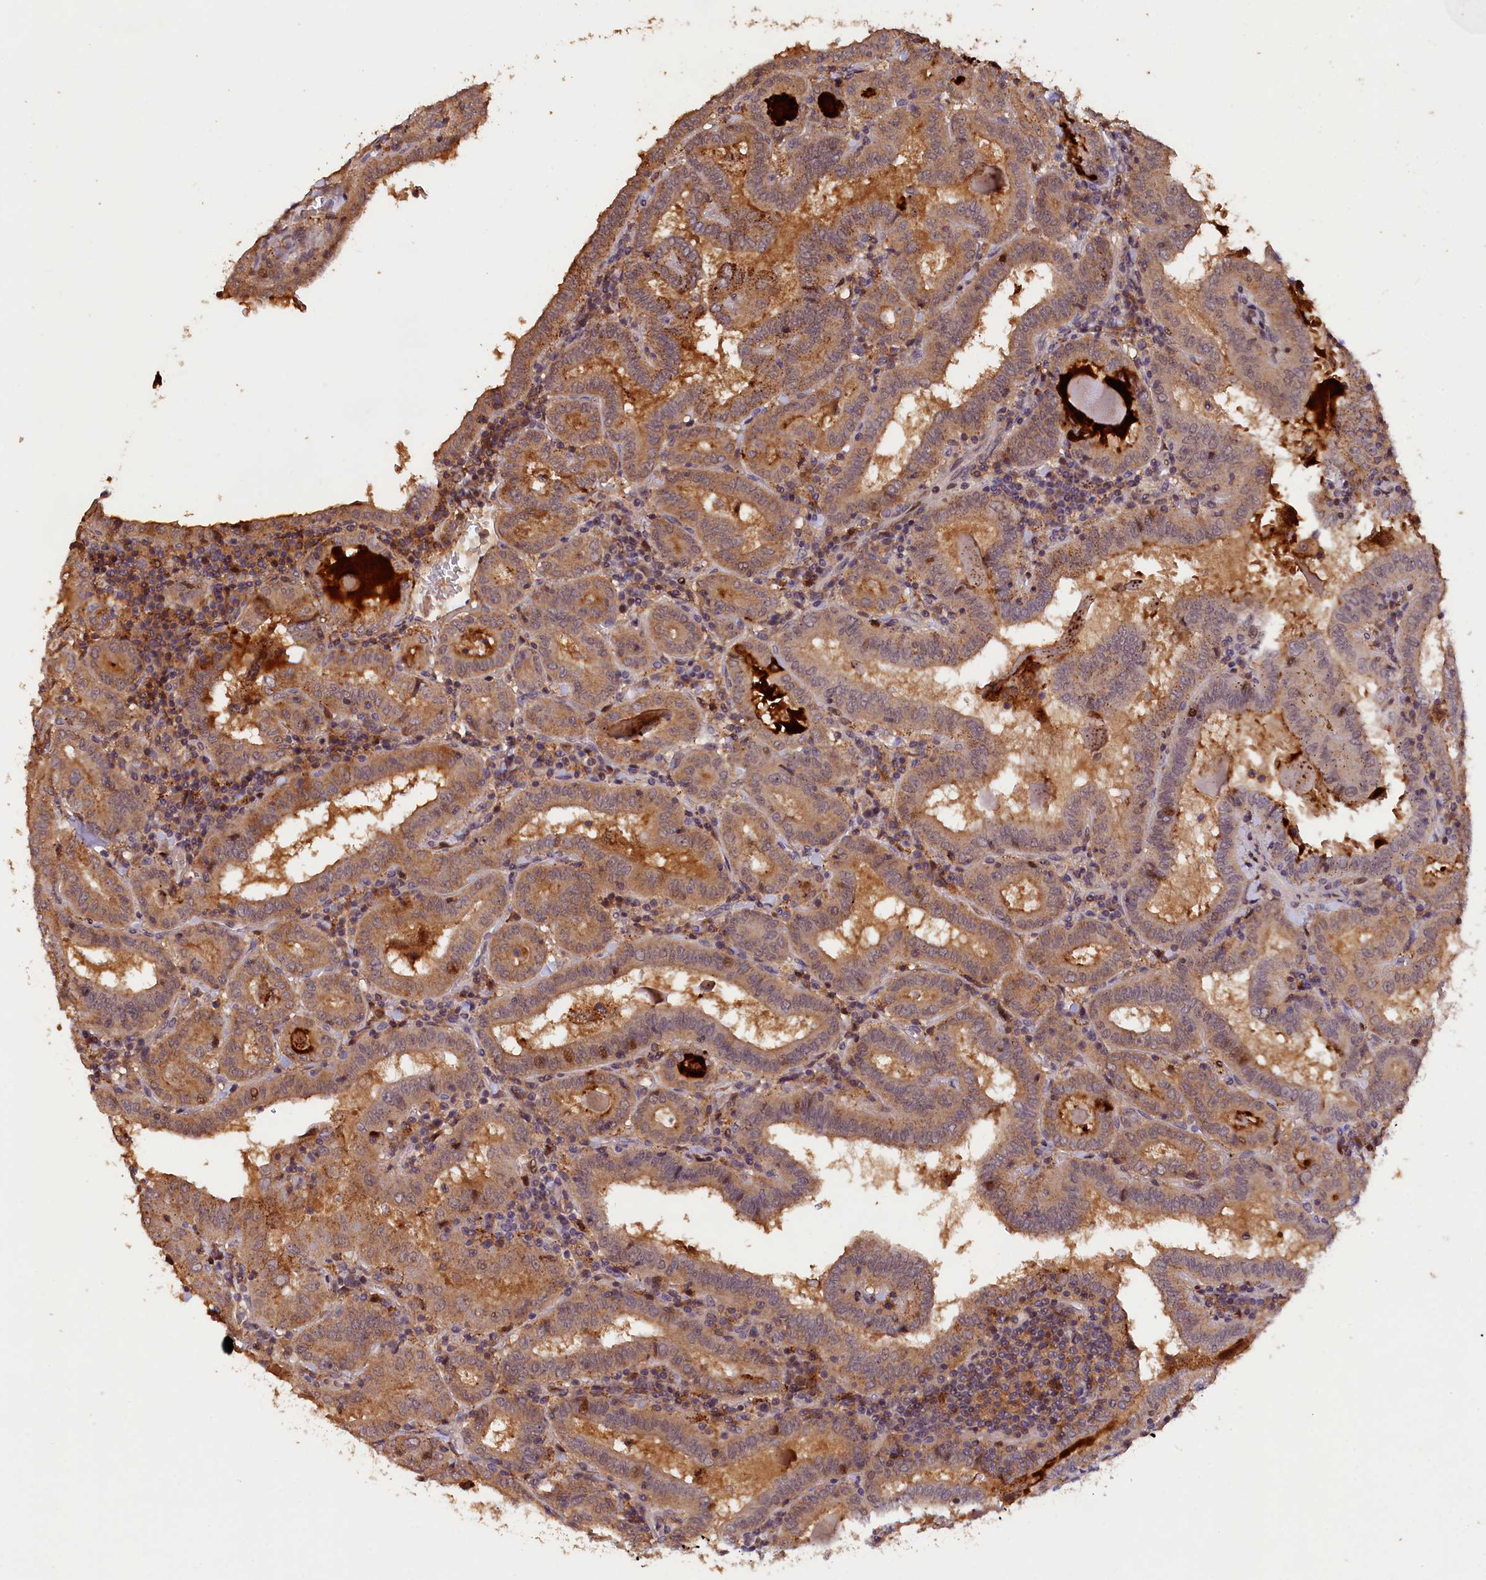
{"staining": {"intensity": "moderate", "quantity": ">75%", "location": "cytoplasmic/membranous"}, "tissue": "thyroid cancer", "cell_type": "Tumor cells", "image_type": "cancer", "snomed": [{"axis": "morphology", "description": "Papillary adenocarcinoma, NOS"}, {"axis": "topography", "description": "Thyroid gland"}], "caption": "Immunohistochemistry image of neoplastic tissue: thyroid cancer (papillary adenocarcinoma) stained using immunohistochemistry (IHC) demonstrates medium levels of moderate protein expression localized specifically in the cytoplasmic/membranous of tumor cells, appearing as a cytoplasmic/membranous brown color.", "gene": "PHAF1", "patient": {"sex": "female", "age": 72}}